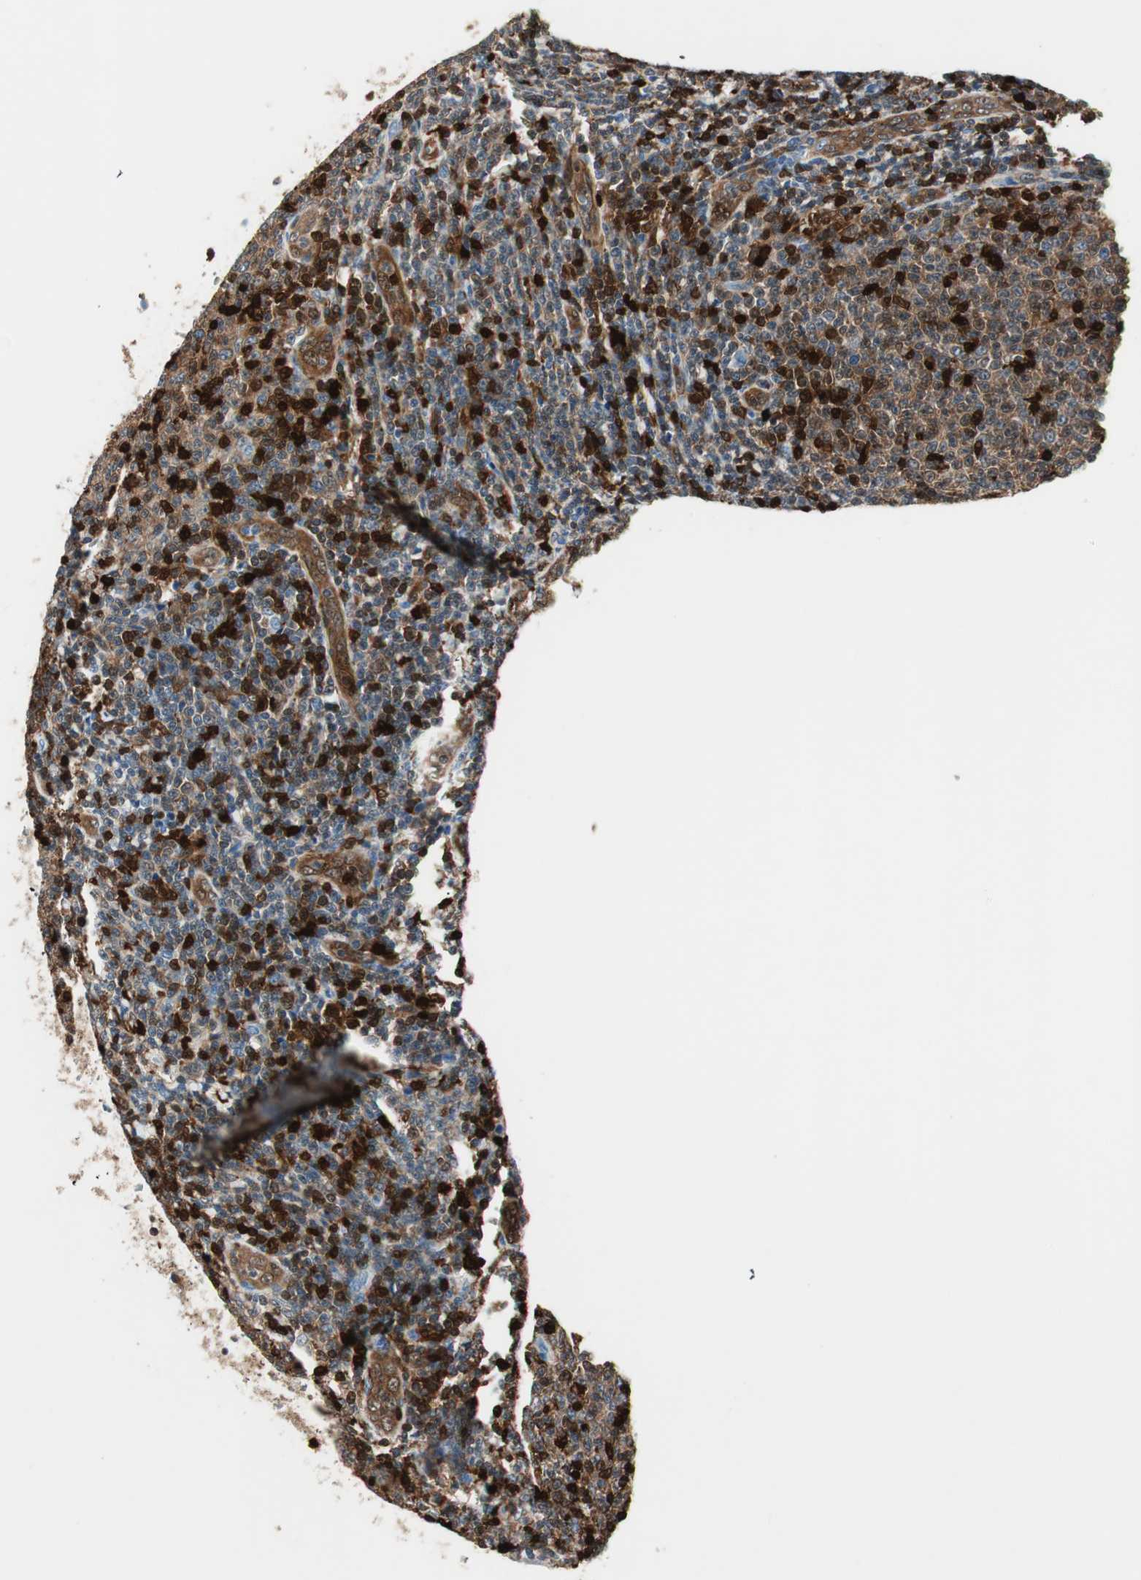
{"staining": {"intensity": "moderate", "quantity": "25%-75%", "location": "cytoplasmic/membranous,nuclear"}, "tissue": "lymphoma", "cell_type": "Tumor cells", "image_type": "cancer", "snomed": [{"axis": "morphology", "description": "Malignant lymphoma, non-Hodgkin's type, Low grade"}, {"axis": "topography", "description": "Lymph node"}], "caption": "Moderate cytoplasmic/membranous and nuclear protein staining is appreciated in approximately 25%-75% of tumor cells in low-grade malignant lymphoma, non-Hodgkin's type. The protein is shown in brown color, while the nuclei are stained blue.", "gene": "COTL1", "patient": {"sex": "male", "age": 66}}